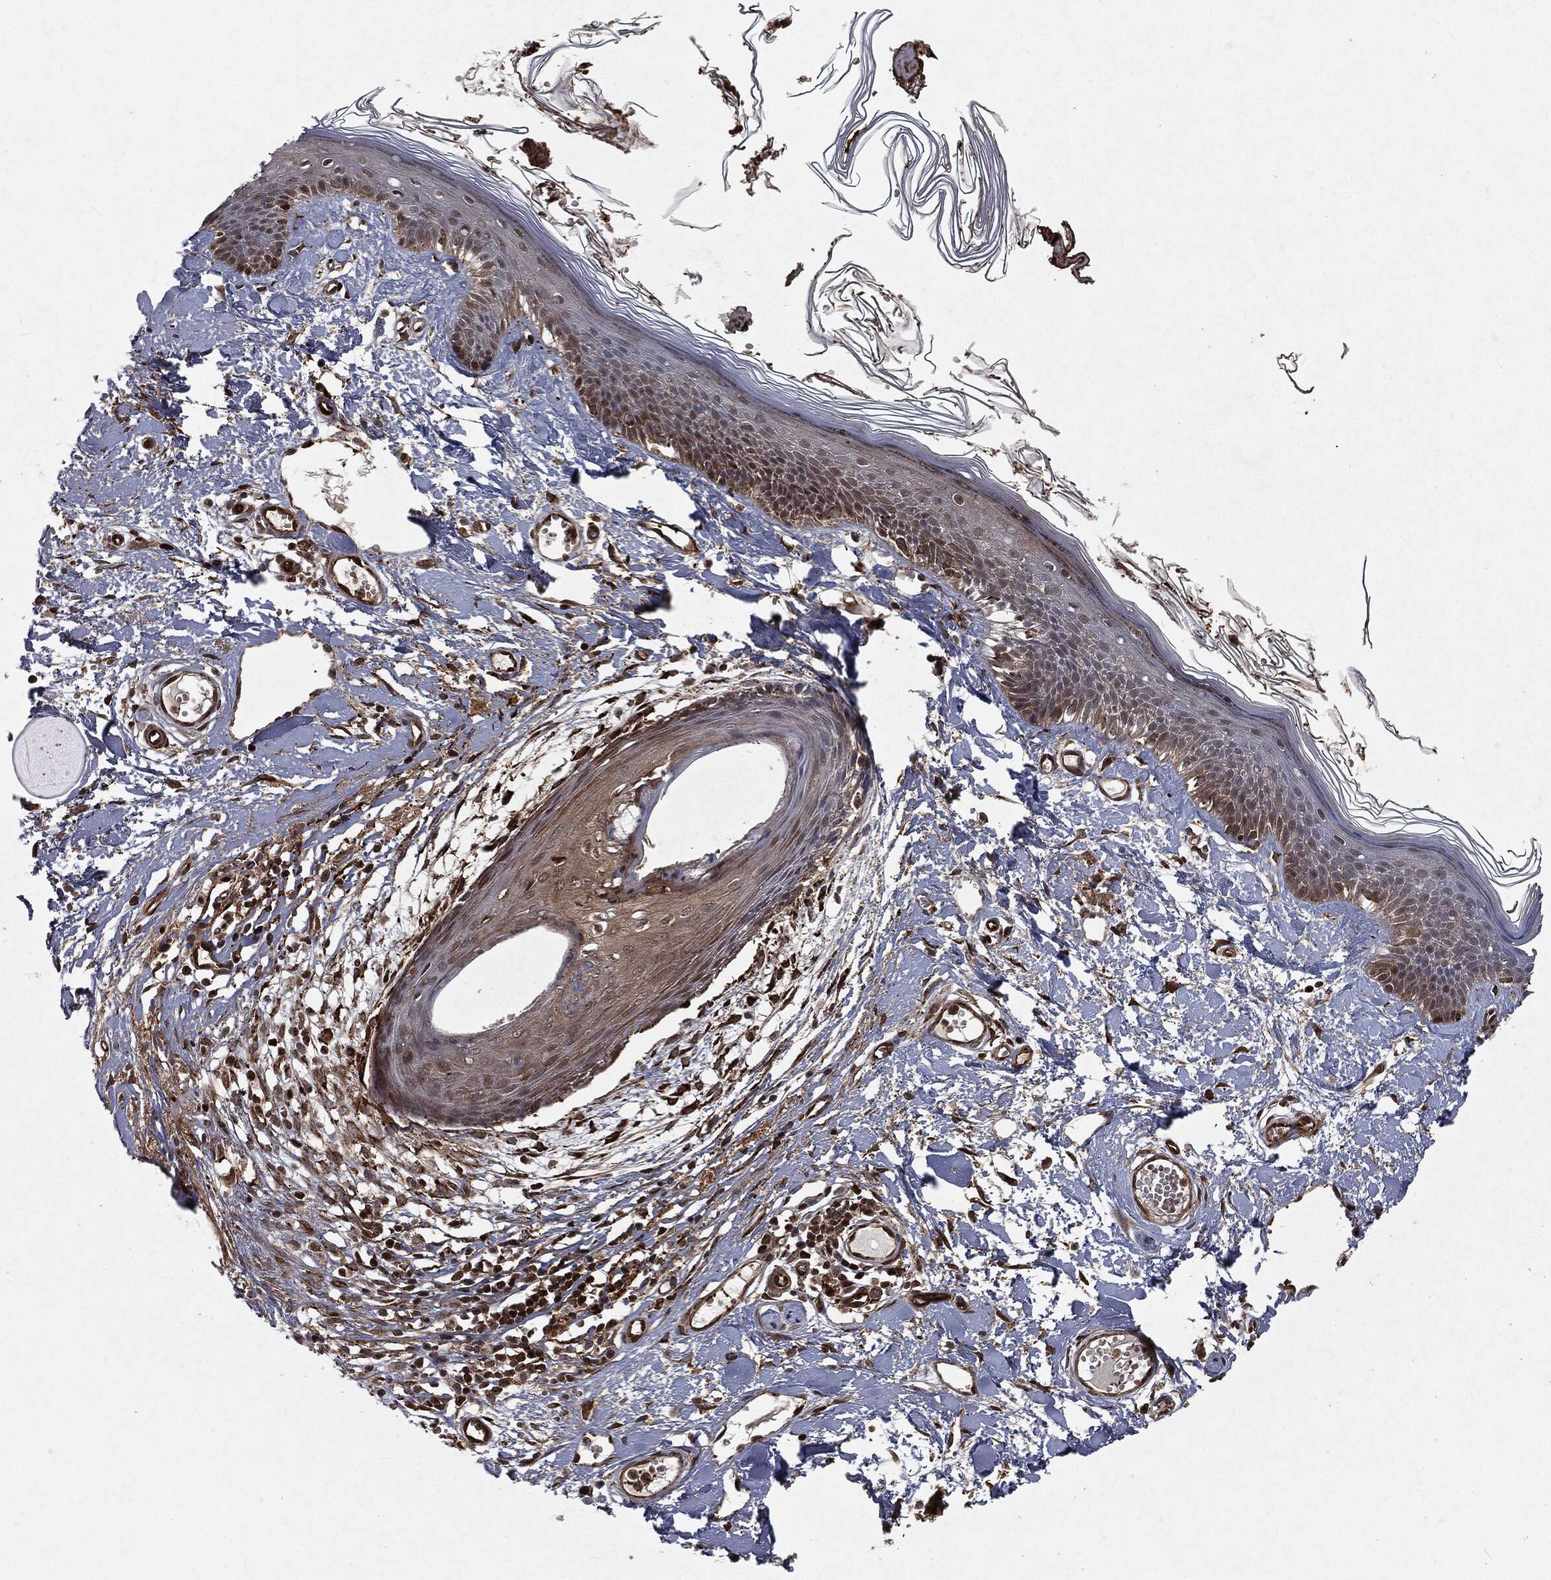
{"staining": {"intensity": "strong", "quantity": ">75%", "location": "cytoplasmic/membranous,nuclear"}, "tissue": "skin", "cell_type": "Fibroblasts", "image_type": "normal", "snomed": [{"axis": "morphology", "description": "Normal tissue, NOS"}, {"axis": "topography", "description": "Skin"}], "caption": "Skin stained with IHC shows strong cytoplasmic/membranous,nuclear positivity in about >75% of fibroblasts. The staining was performed using DAB (3,3'-diaminobenzidine) to visualize the protein expression in brown, while the nuclei were stained in blue with hematoxylin (Magnification: 20x).", "gene": "RANBP9", "patient": {"sex": "male", "age": 76}}